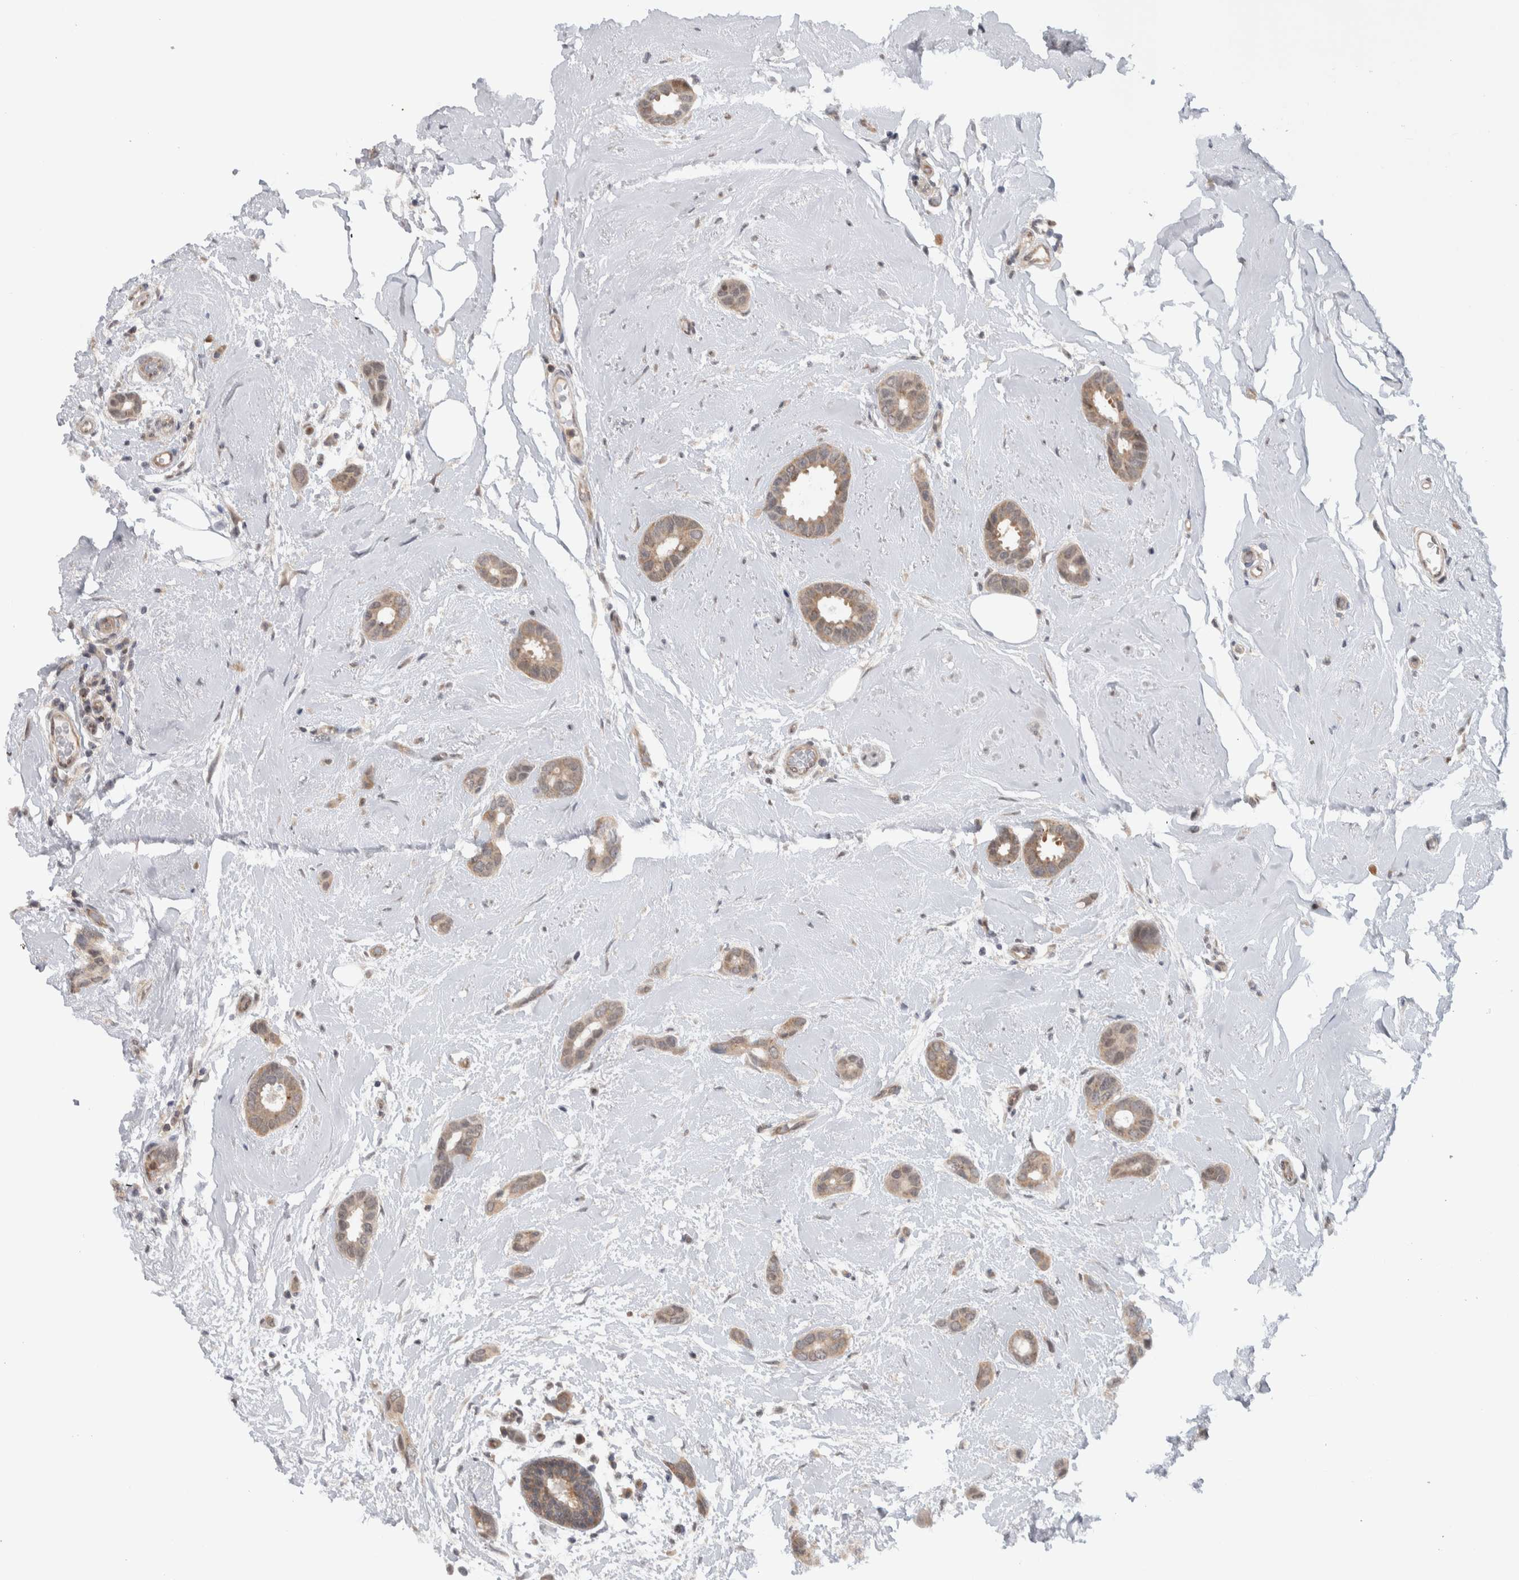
{"staining": {"intensity": "weak", "quantity": ">75%", "location": "cytoplasmic/membranous"}, "tissue": "breast cancer", "cell_type": "Tumor cells", "image_type": "cancer", "snomed": [{"axis": "morphology", "description": "Duct carcinoma"}, {"axis": "topography", "description": "Breast"}], "caption": "Protein staining reveals weak cytoplasmic/membranous positivity in about >75% of tumor cells in breast cancer (intraductal carcinoma).", "gene": "CCDC43", "patient": {"sex": "female", "age": 55}}